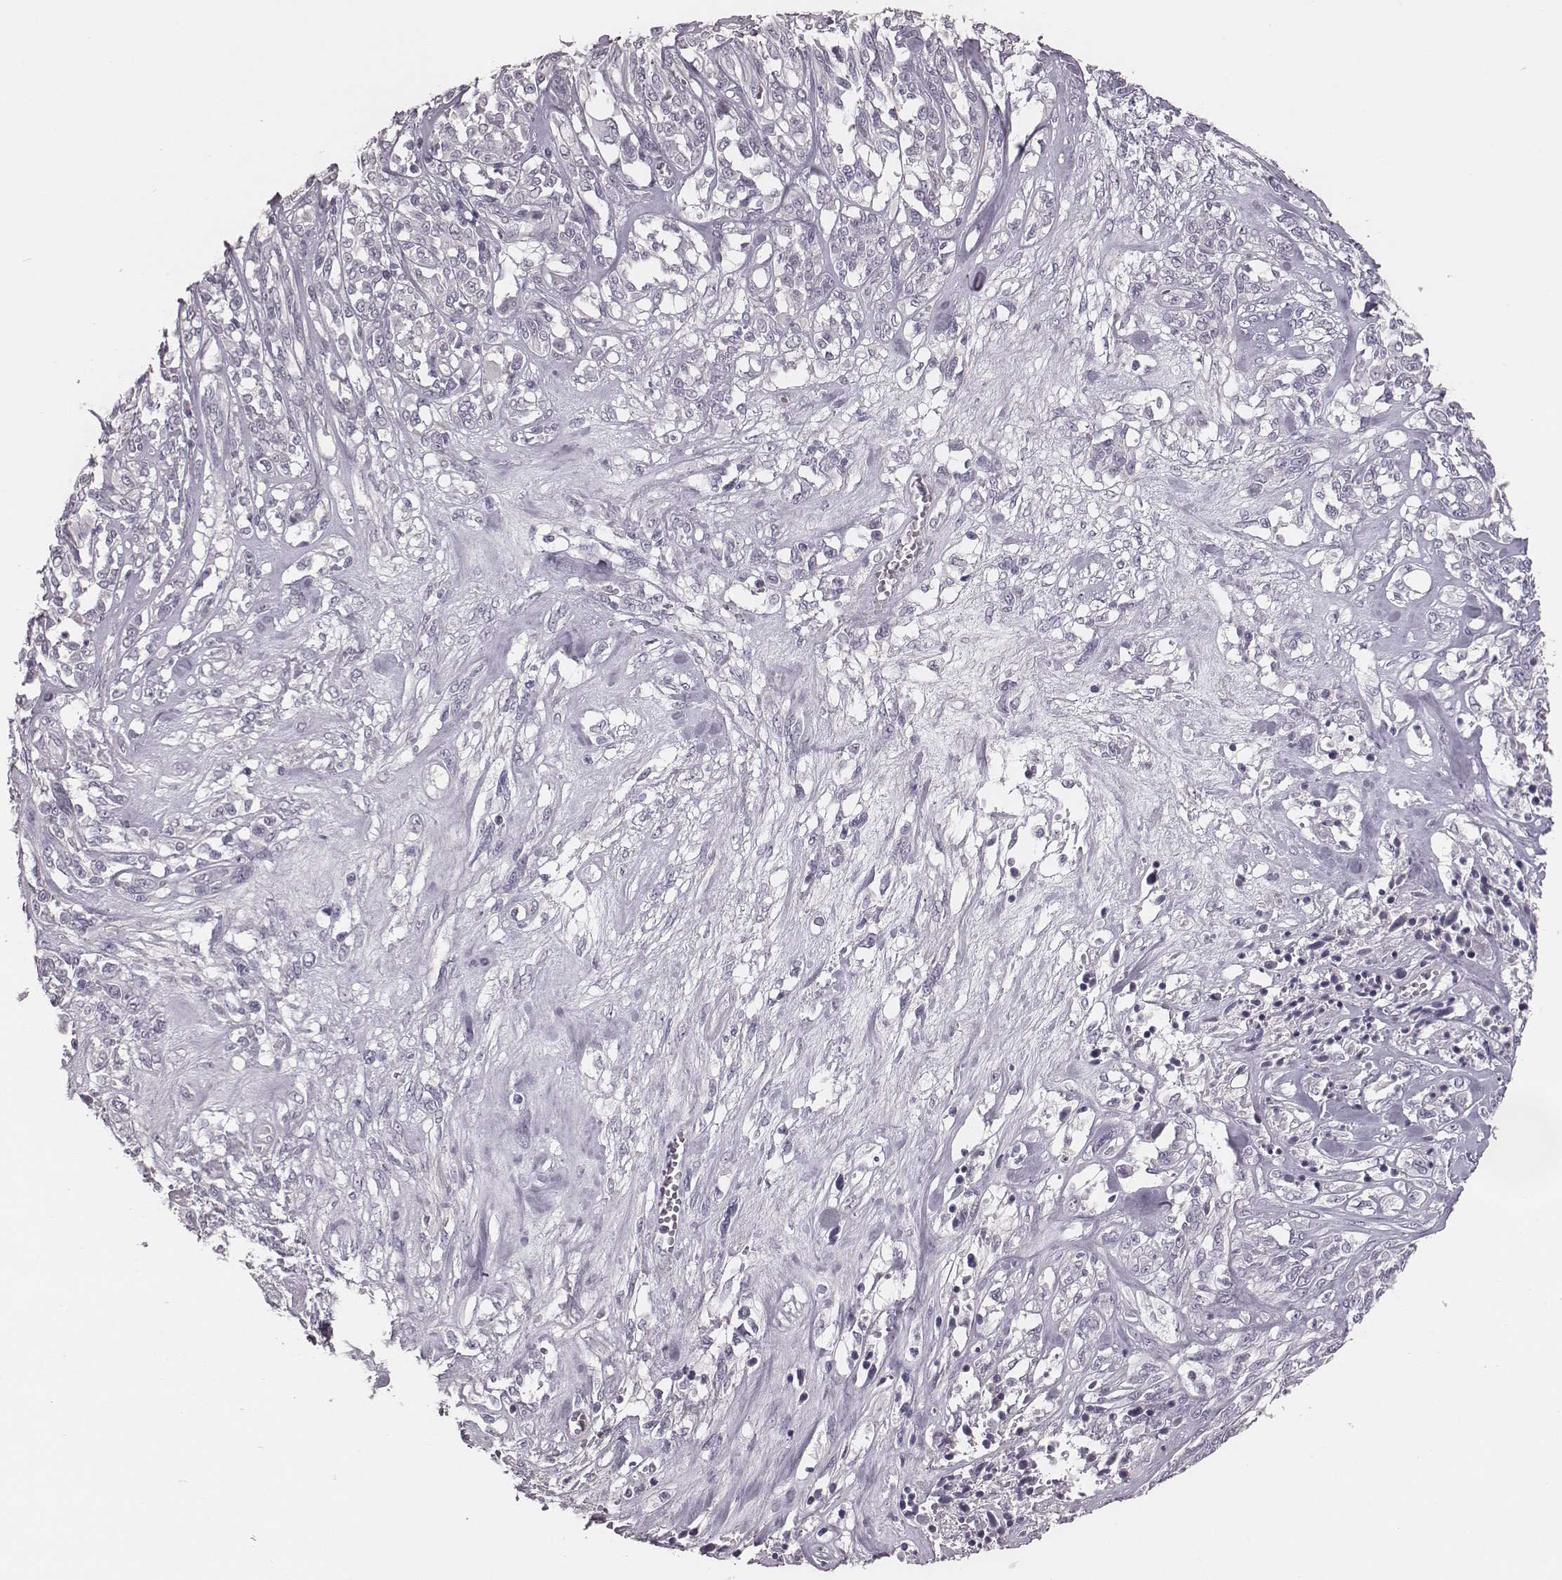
{"staining": {"intensity": "negative", "quantity": "none", "location": "none"}, "tissue": "melanoma", "cell_type": "Tumor cells", "image_type": "cancer", "snomed": [{"axis": "morphology", "description": "Malignant melanoma, NOS"}, {"axis": "topography", "description": "Skin"}], "caption": "This is an immunohistochemistry (IHC) photomicrograph of melanoma. There is no staining in tumor cells.", "gene": "CSHL1", "patient": {"sex": "female", "age": 91}}